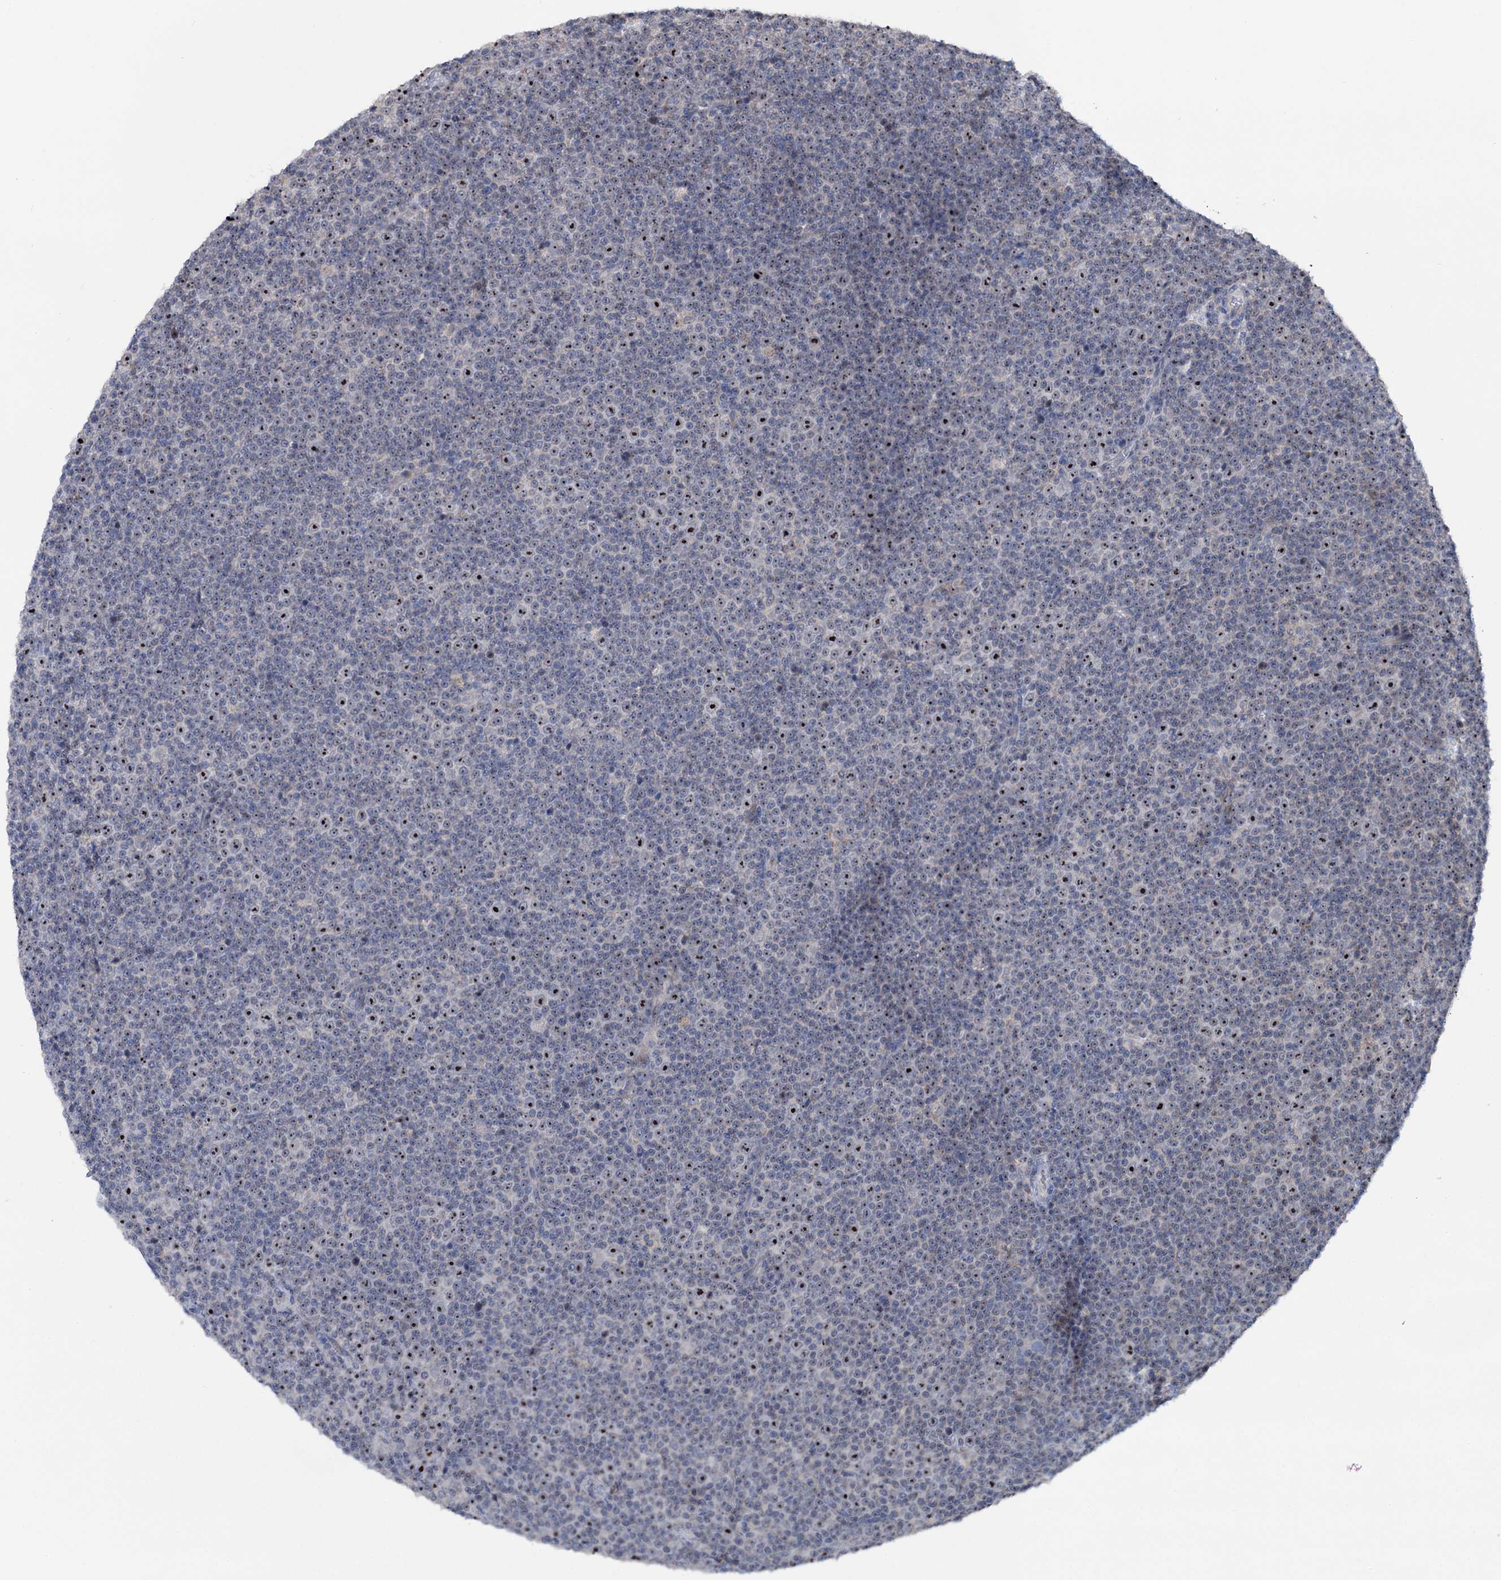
{"staining": {"intensity": "strong", "quantity": "<25%", "location": "nuclear"}, "tissue": "lymphoma", "cell_type": "Tumor cells", "image_type": "cancer", "snomed": [{"axis": "morphology", "description": "Malignant lymphoma, non-Hodgkin's type, Low grade"}, {"axis": "topography", "description": "Lymph node"}], "caption": "Brown immunohistochemical staining in malignant lymphoma, non-Hodgkin's type (low-grade) displays strong nuclear expression in approximately <25% of tumor cells.", "gene": "HTR3B", "patient": {"sex": "female", "age": 67}}